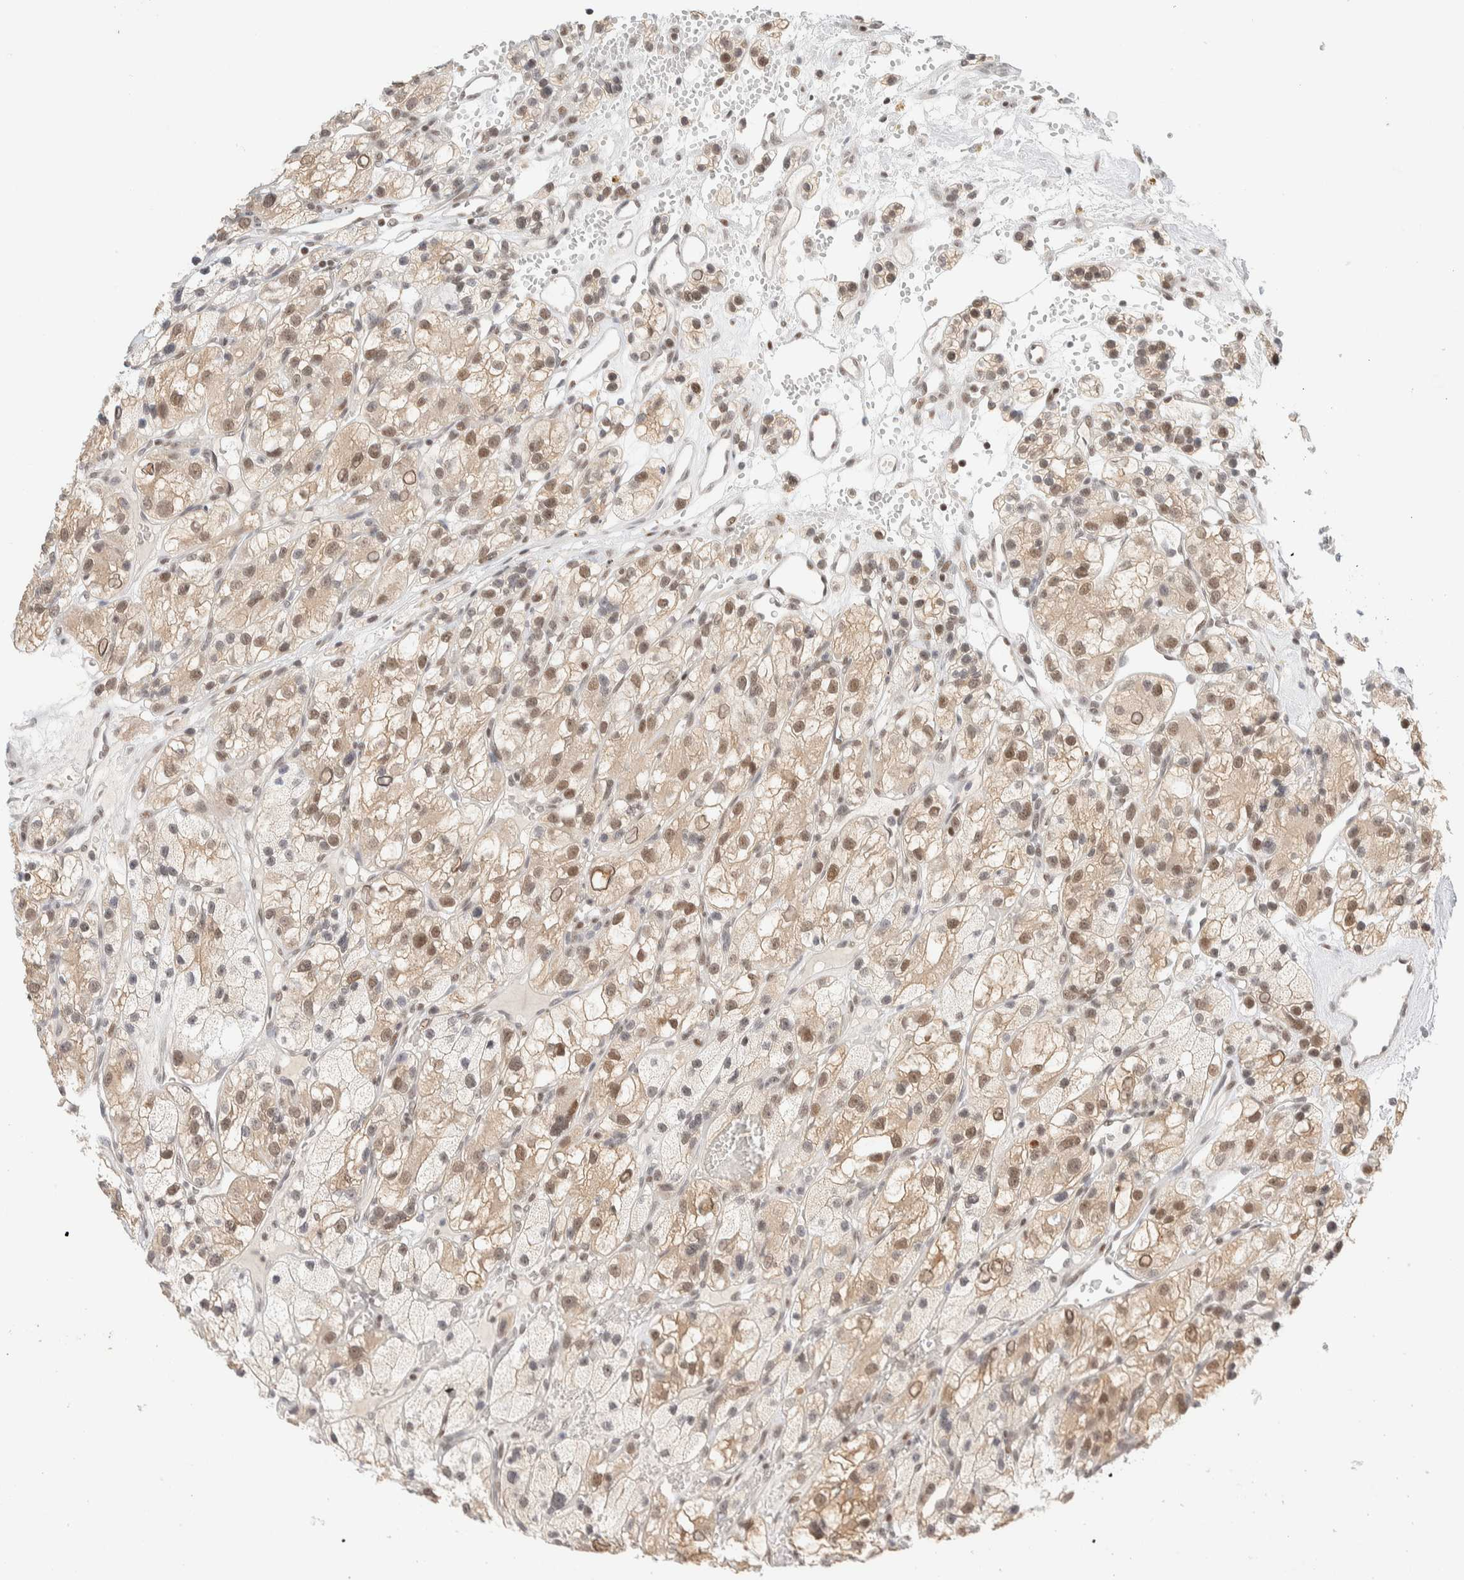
{"staining": {"intensity": "moderate", "quantity": "25%-75%", "location": "cytoplasmic/membranous,nuclear"}, "tissue": "renal cancer", "cell_type": "Tumor cells", "image_type": "cancer", "snomed": [{"axis": "morphology", "description": "Adenocarcinoma, NOS"}, {"axis": "topography", "description": "Kidney"}], "caption": "Moderate cytoplasmic/membranous and nuclear staining is appreciated in approximately 25%-75% of tumor cells in renal adenocarcinoma. (Brightfield microscopy of DAB IHC at high magnification).", "gene": "PYGO2", "patient": {"sex": "female", "age": 57}}